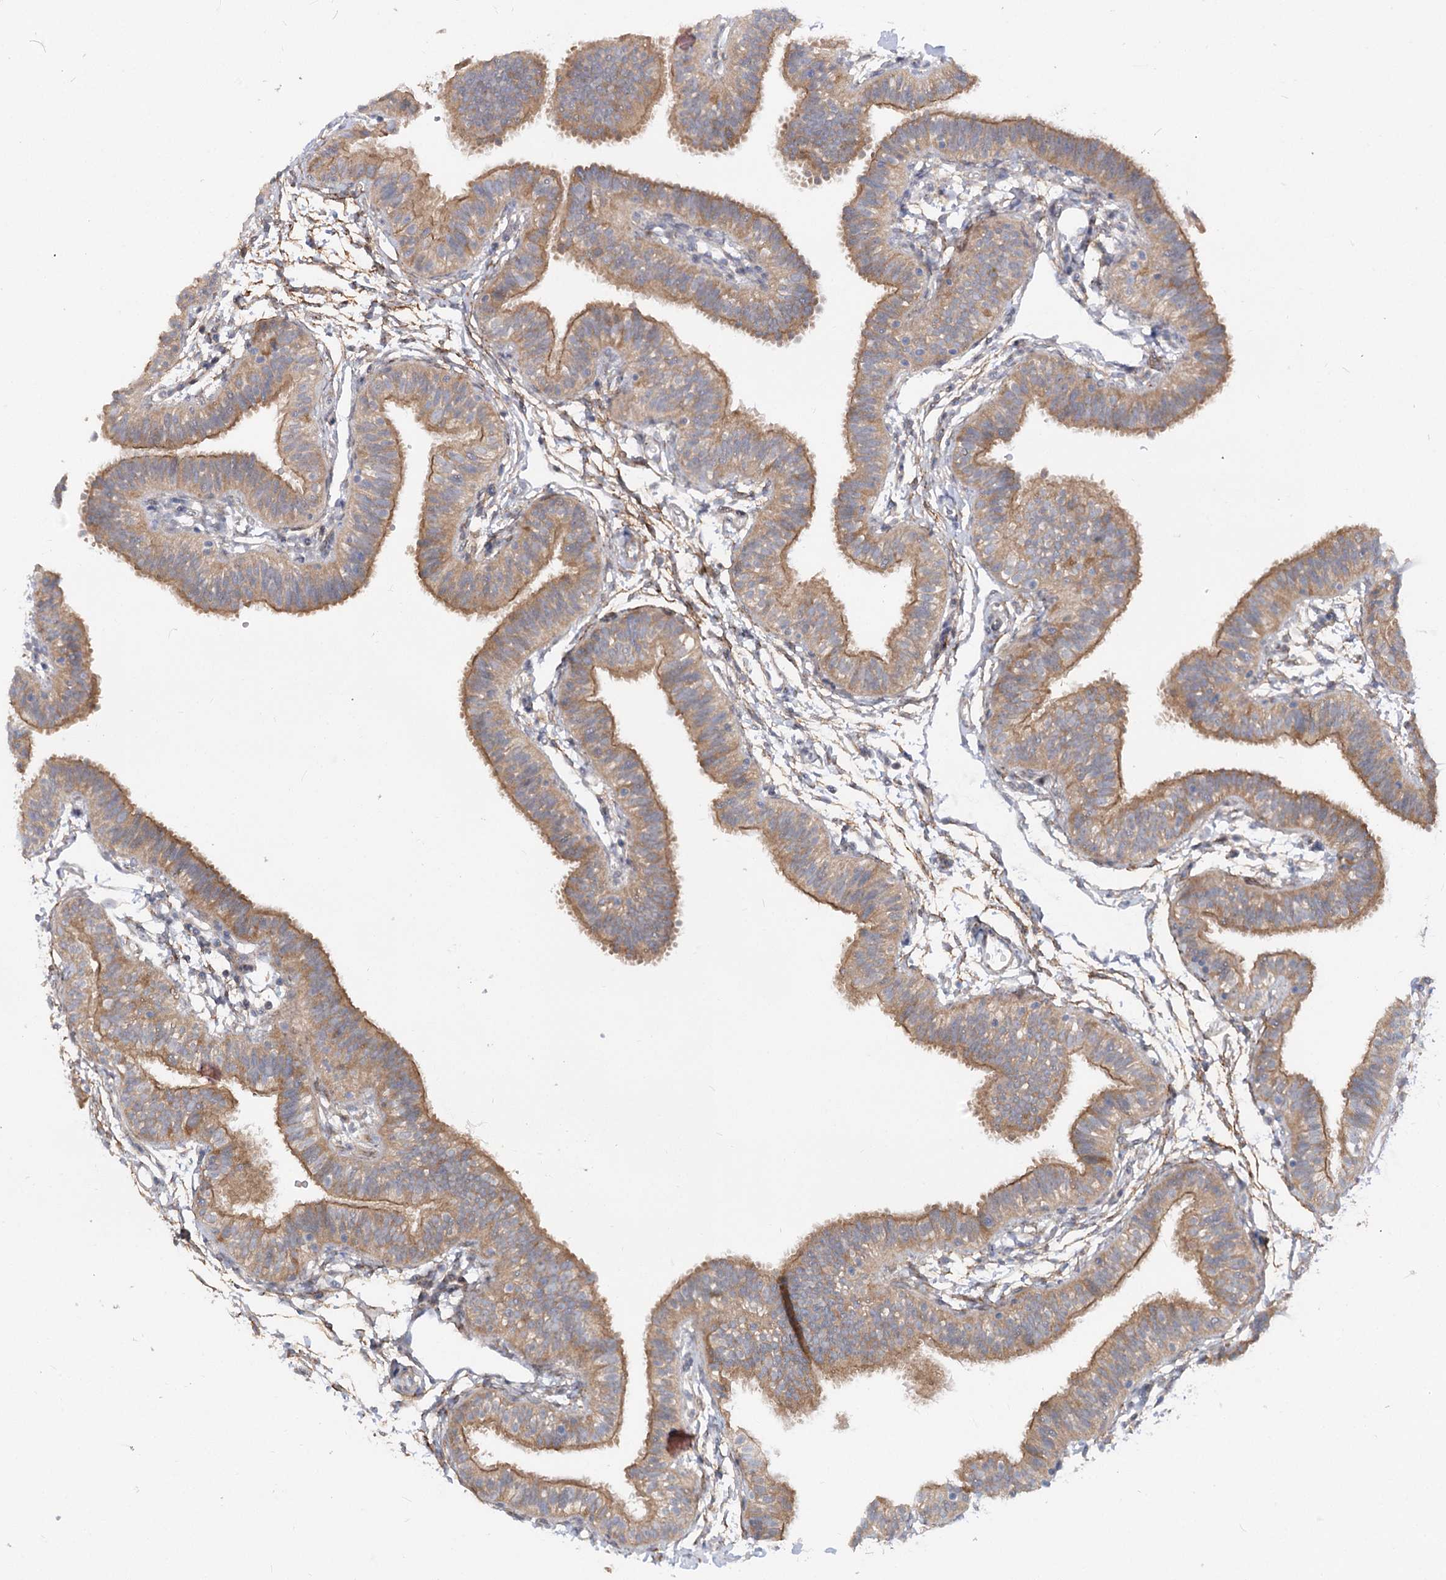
{"staining": {"intensity": "moderate", "quantity": ">75%", "location": "cytoplasmic/membranous"}, "tissue": "fallopian tube", "cell_type": "Glandular cells", "image_type": "normal", "snomed": [{"axis": "morphology", "description": "Normal tissue, NOS"}, {"axis": "topography", "description": "Fallopian tube"}], "caption": "Fallopian tube stained with DAB IHC reveals medium levels of moderate cytoplasmic/membranous positivity in about >75% of glandular cells. (Brightfield microscopy of DAB IHC at high magnification).", "gene": "FGF19", "patient": {"sex": "female", "age": 35}}